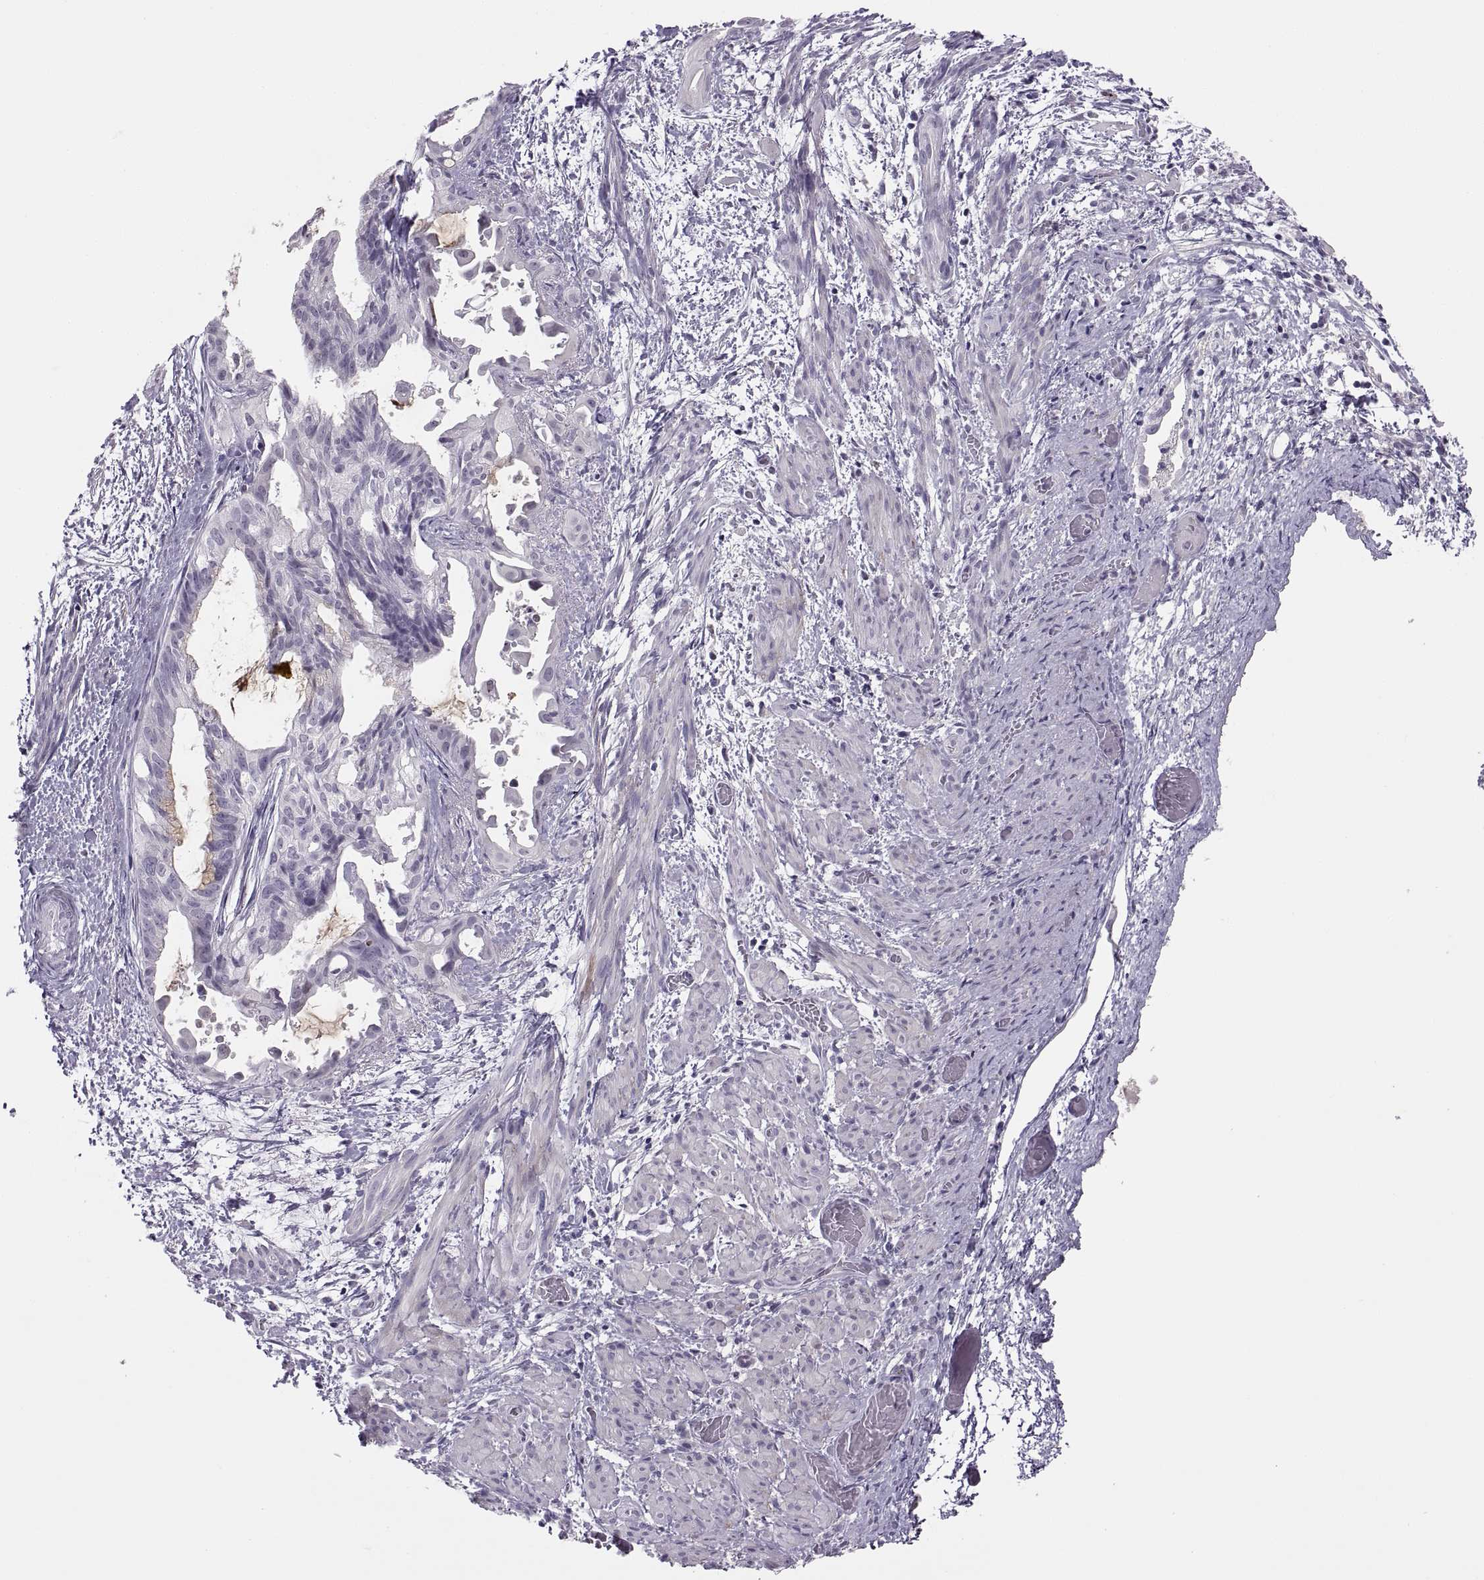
{"staining": {"intensity": "negative", "quantity": "none", "location": "none"}, "tissue": "endometrial cancer", "cell_type": "Tumor cells", "image_type": "cancer", "snomed": [{"axis": "morphology", "description": "Adenocarcinoma, NOS"}, {"axis": "topography", "description": "Endometrium"}], "caption": "IHC micrograph of neoplastic tissue: adenocarcinoma (endometrial) stained with DAB exhibits no significant protein staining in tumor cells.", "gene": "CHCT1", "patient": {"sex": "female", "age": 86}}